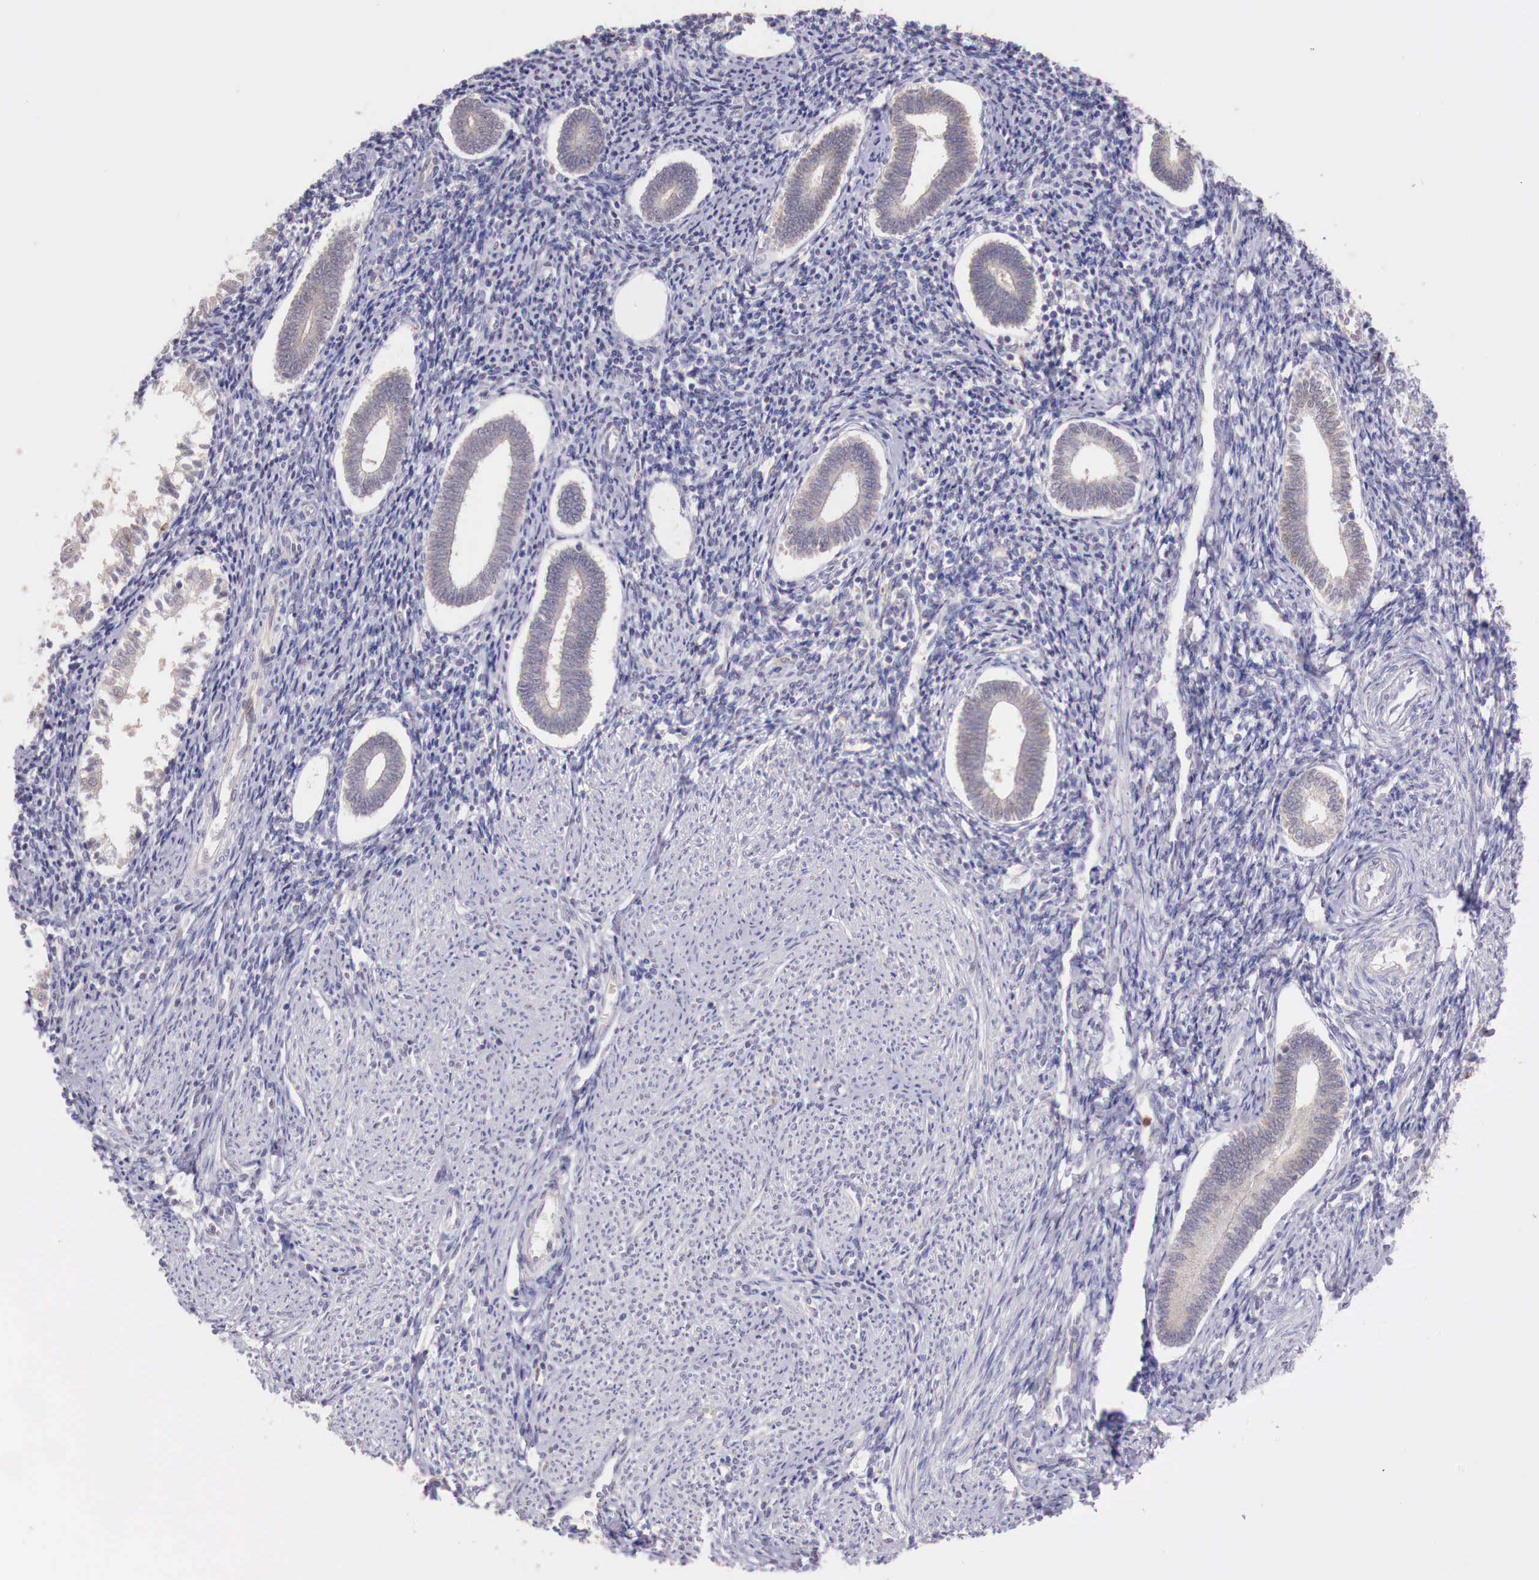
{"staining": {"intensity": "negative", "quantity": "none", "location": "none"}, "tissue": "endometrium", "cell_type": "Cells in endometrial stroma", "image_type": "normal", "snomed": [{"axis": "morphology", "description": "Normal tissue, NOS"}, {"axis": "topography", "description": "Endometrium"}], "caption": "DAB immunohistochemical staining of unremarkable human endometrium reveals no significant staining in cells in endometrial stroma.", "gene": "GAB2", "patient": {"sex": "female", "age": 52}}